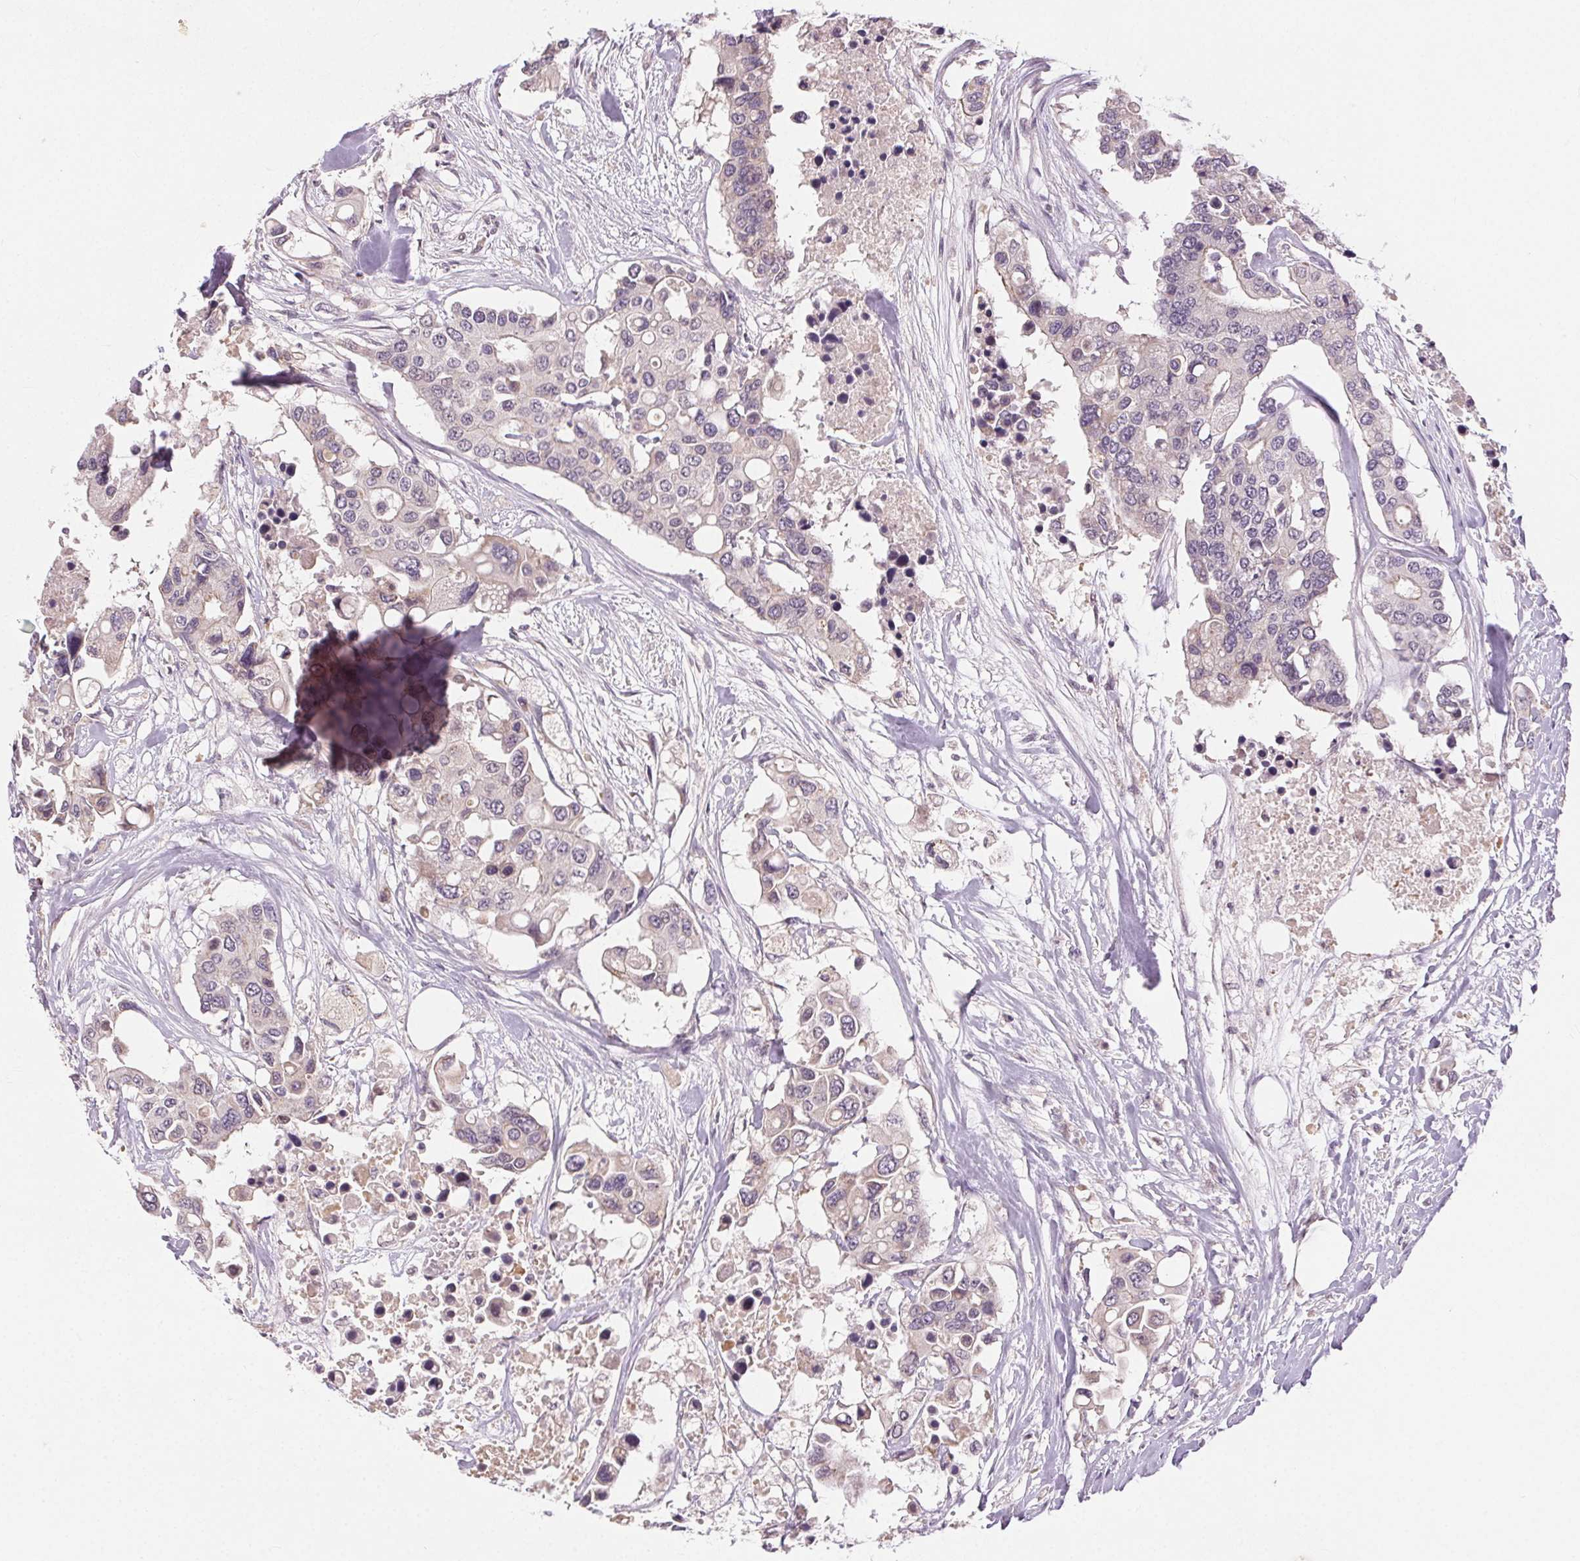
{"staining": {"intensity": "negative", "quantity": "none", "location": "none"}, "tissue": "colorectal cancer", "cell_type": "Tumor cells", "image_type": "cancer", "snomed": [{"axis": "morphology", "description": "Adenocarcinoma, NOS"}, {"axis": "topography", "description": "Colon"}], "caption": "Immunohistochemistry photomicrograph of neoplastic tissue: adenocarcinoma (colorectal) stained with DAB displays no significant protein expression in tumor cells. The staining was performed using DAB to visualize the protein expression in brown, while the nuclei were stained in blue with hematoxylin (Magnification: 20x).", "gene": "ATP1B3", "patient": {"sex": "male", "age": 77}}